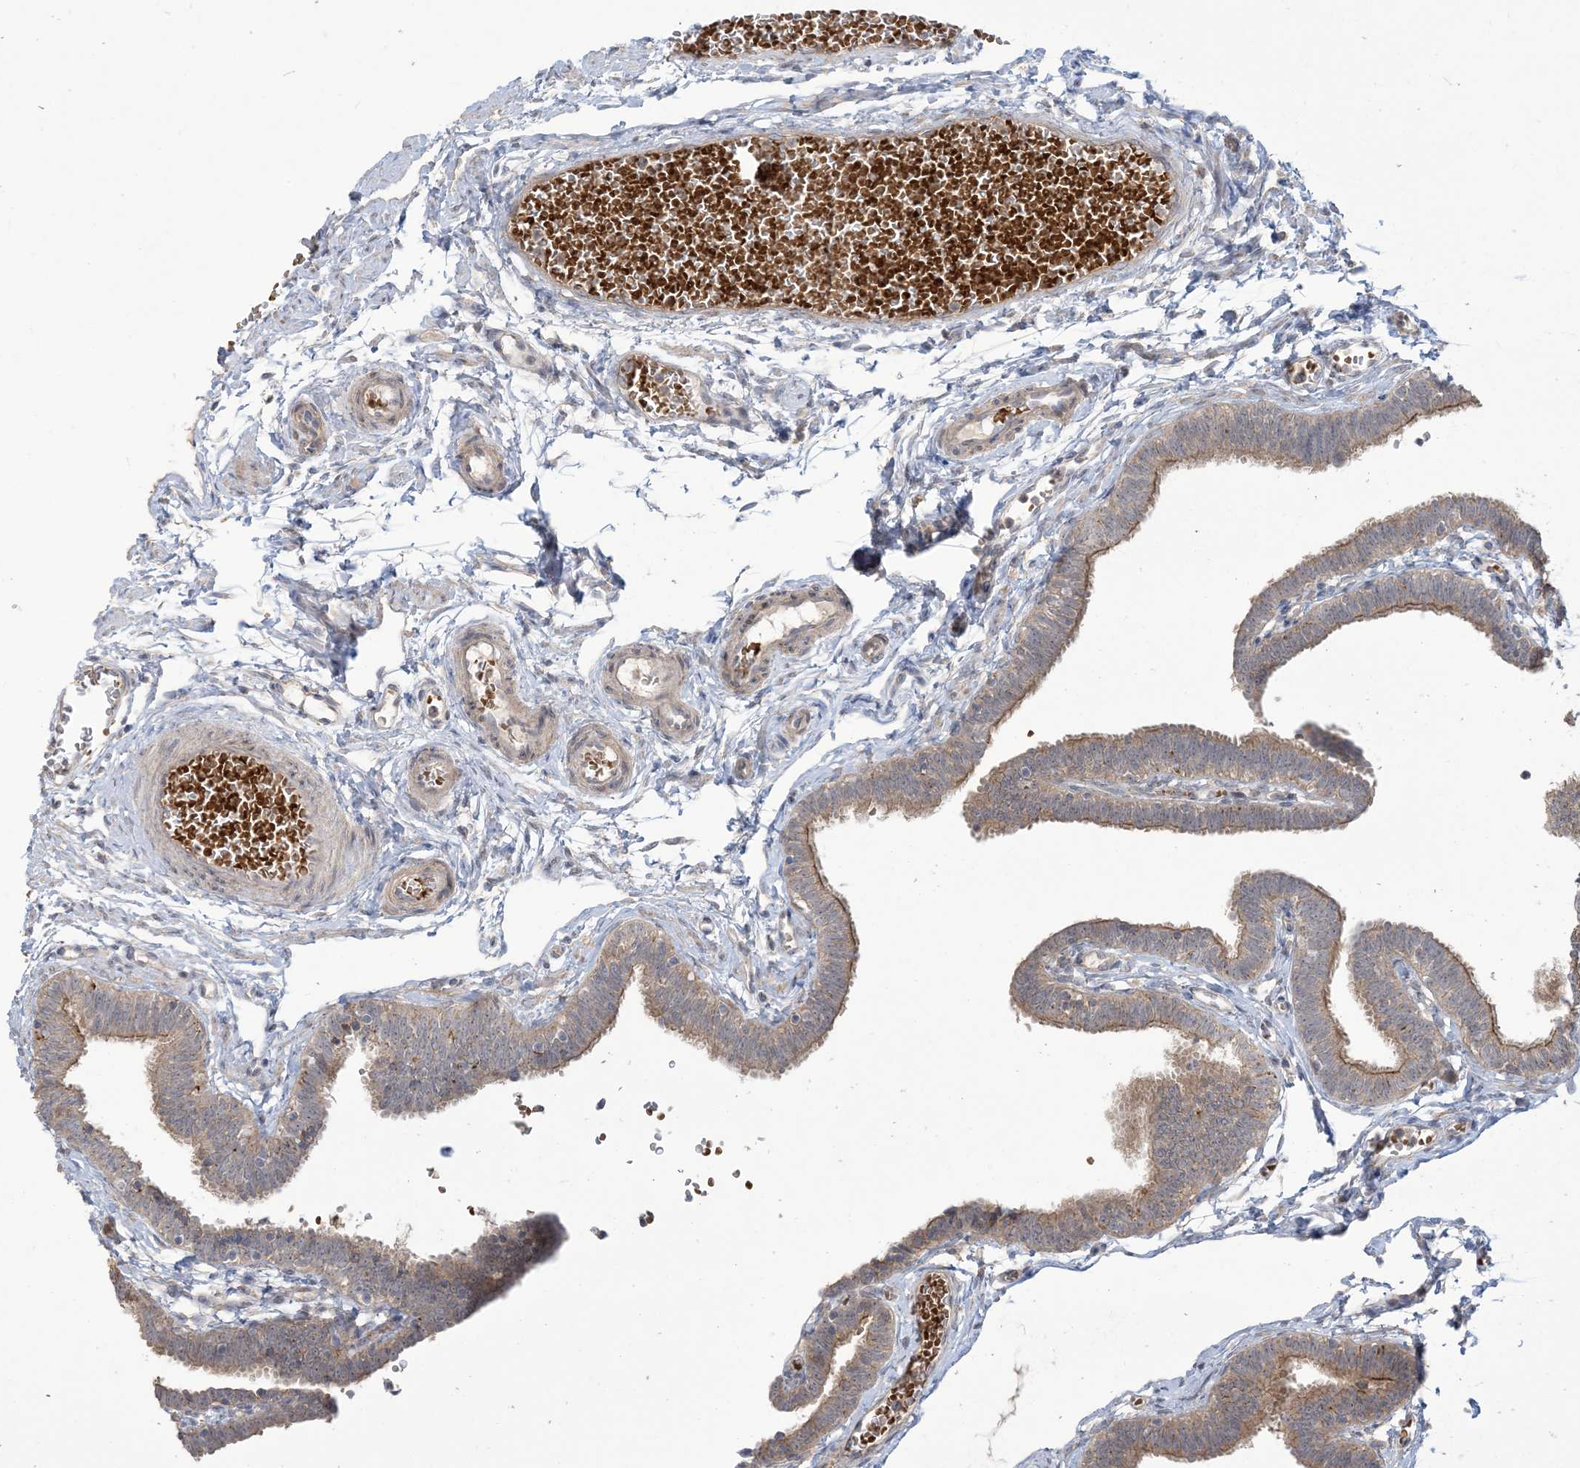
{"staining": {"intensity": "weak", "quantity": ">75%", "location": "cytoplasmic/membranous"}, "tissue": "fallopian tube", "cell_type": "Glandular cells", "image_type": "normal", "snomed": [{"axis": "morphology", "description": "Normal tissue, NOS"}, {"axis": "topography", "description": "Fallopian tube"}, {"axis": "topography", "description": "Ovary"}], "caption": "Immunohistochemical staining of unremarkable human fallopian tube demonstrates weak cytoplasmic/membranous protein staining in about >75% of glandular cells.", "gene": "KLHL18", "patient": {"sex": "female", "age": 23}}